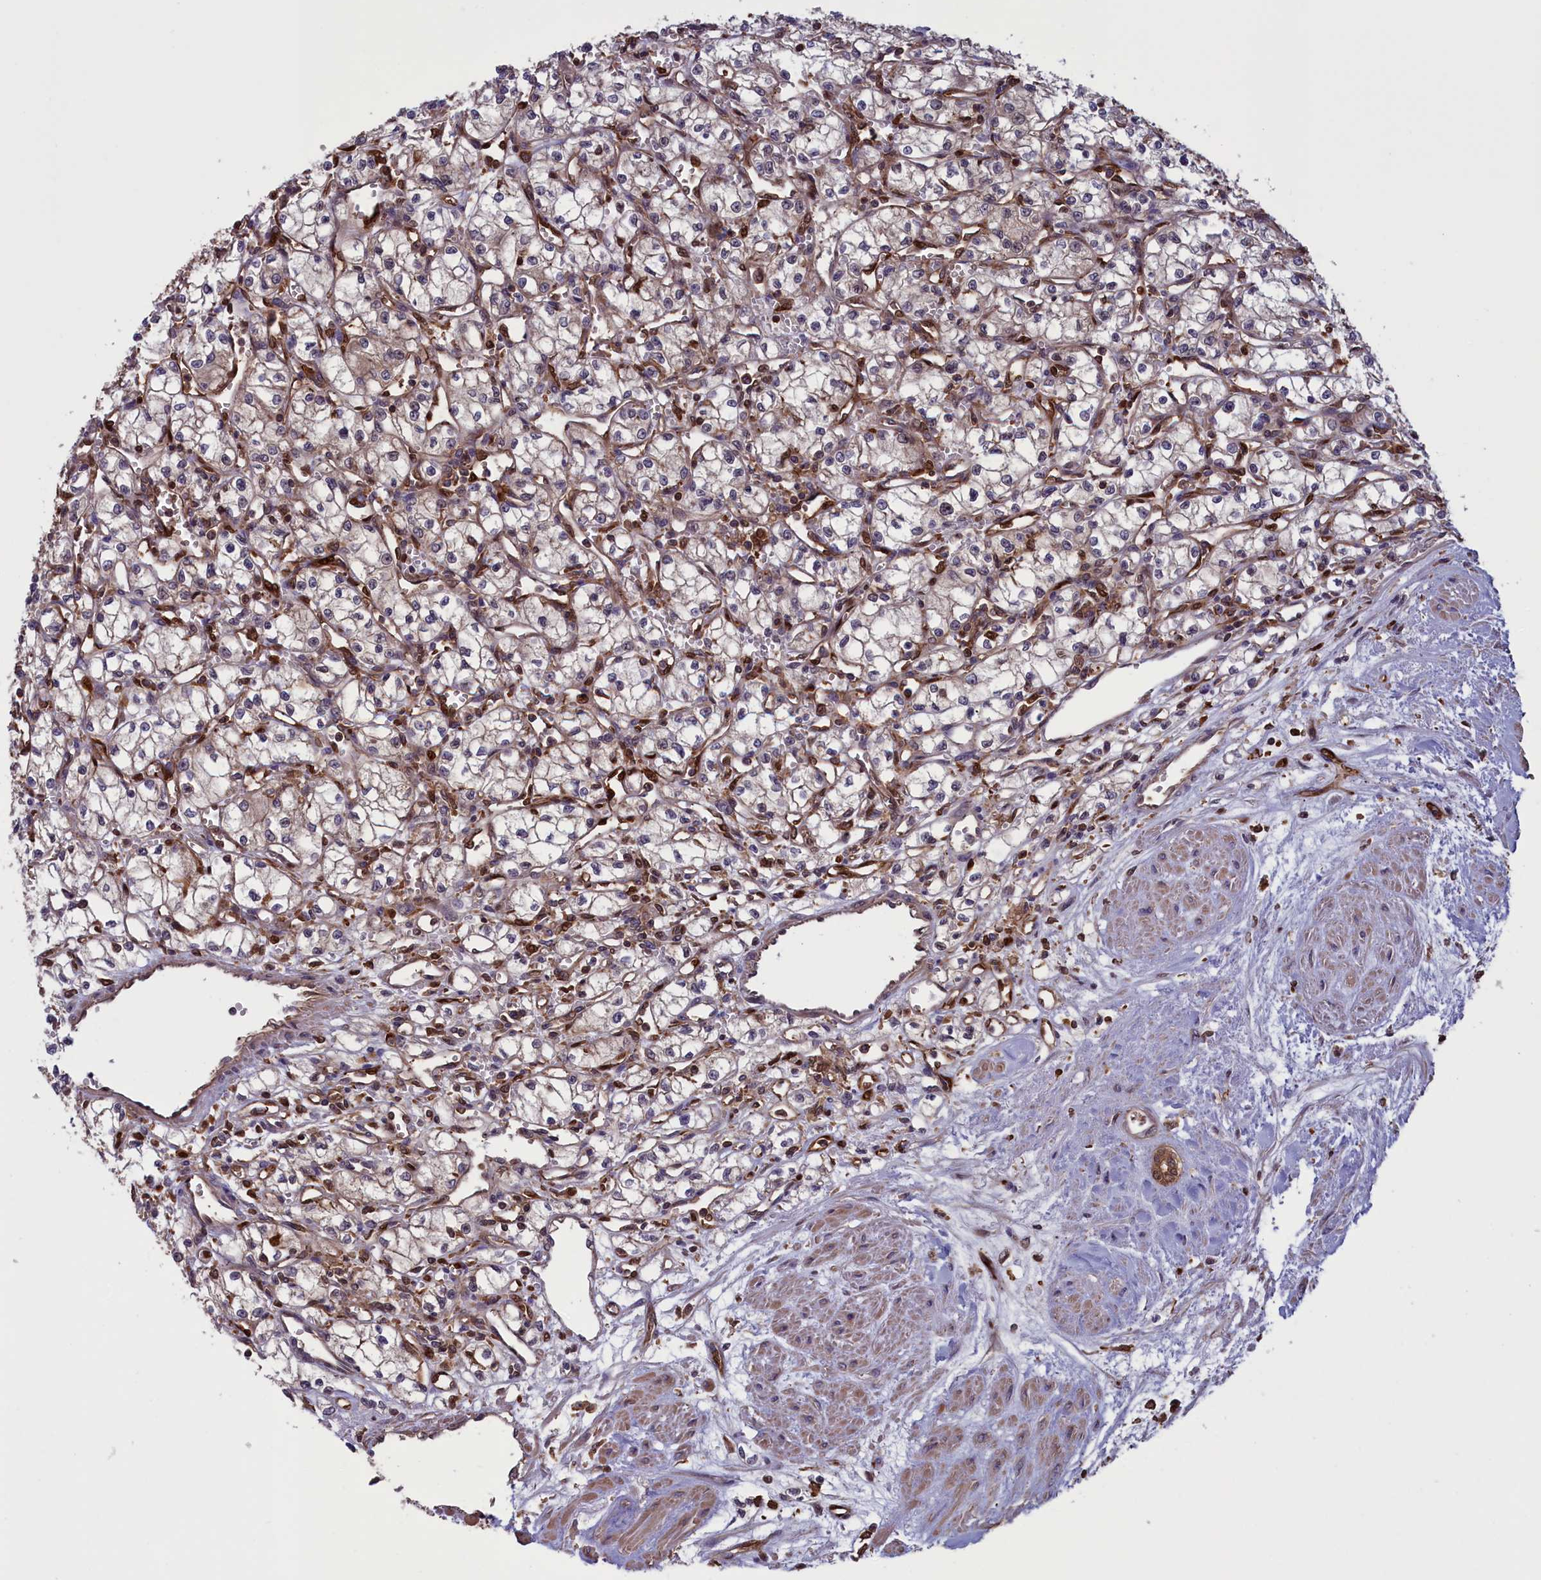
{"staining": {"intensity": "weak", "quantity": "25%-75%", "location": "cytoplasmic/membranous"}, "tissue": "renal cancer", "cell_type": "Tumor cells", "image_type": "cancer", "snomed": [{"axis": "morphology", "description": "Normal tissue, NOS"}, {"axis": "morphology", "description": "Adenocarcinoma, NOS"}, {"axis": "topography", "description": "Kidney"}], "caption": "Immunohistochemical staining of renal cancer shows low levels of weak cytoplasmic/membranous protein staining in approximately 25%-75% of tumor cells.", "gene": "ARHGAP18", "patient": {"sex": "male", "age": 59}}